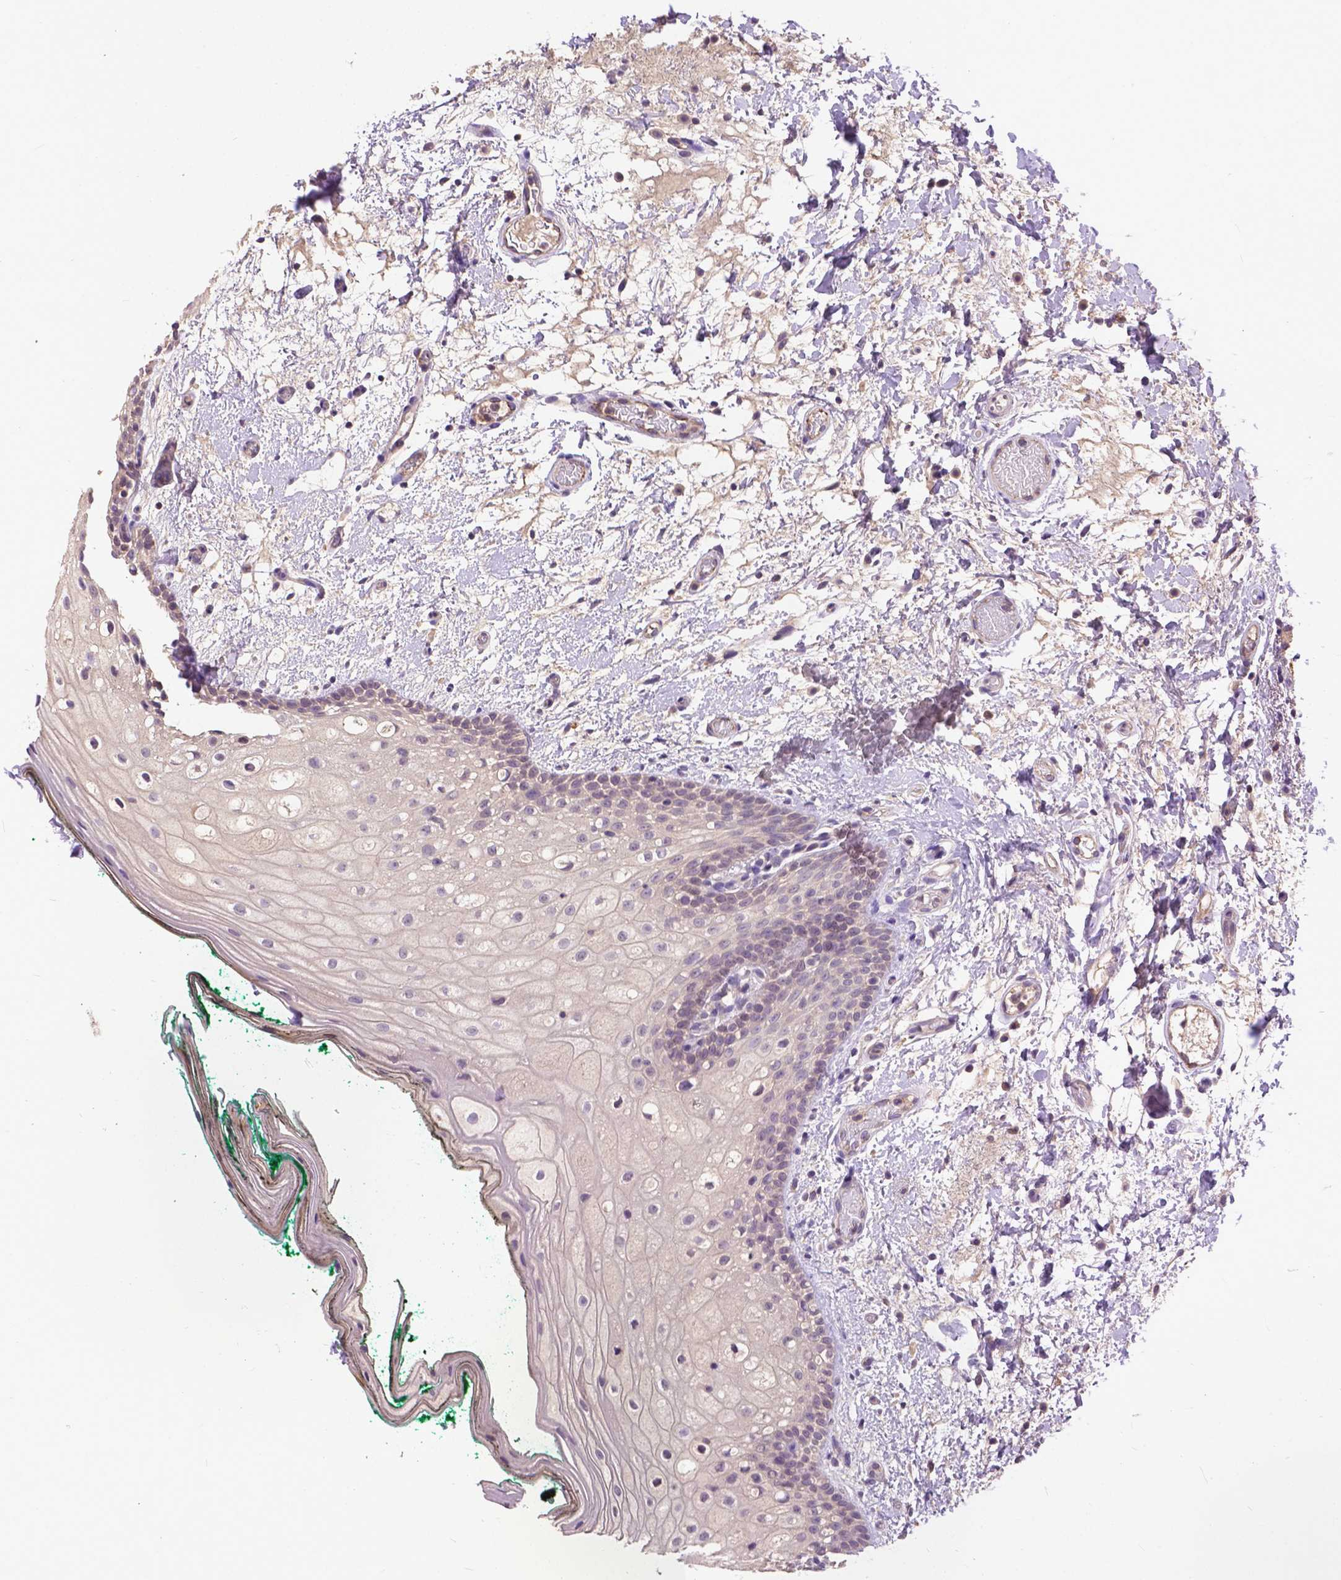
{"staining": {"intensity": "negative", "quantity": "none", "location": "none"}, "tissue": "oral mucosa", "cell_type": "Squamous epithelial cells", "image_type": "normal", "snomed": [{"axis": "morphology", "description": "Normal tissue, NOS"}, {"axis": "topography", "description": "Oral tissue"}], "caption": "Benign oral mucosa was stained to show a protein in brown. There is no significant positivity in squamous epithelial cells. Nuclei are stained in blue.", "gene": "ZNF337", "patient": {"sex": "female", "age": 83}}